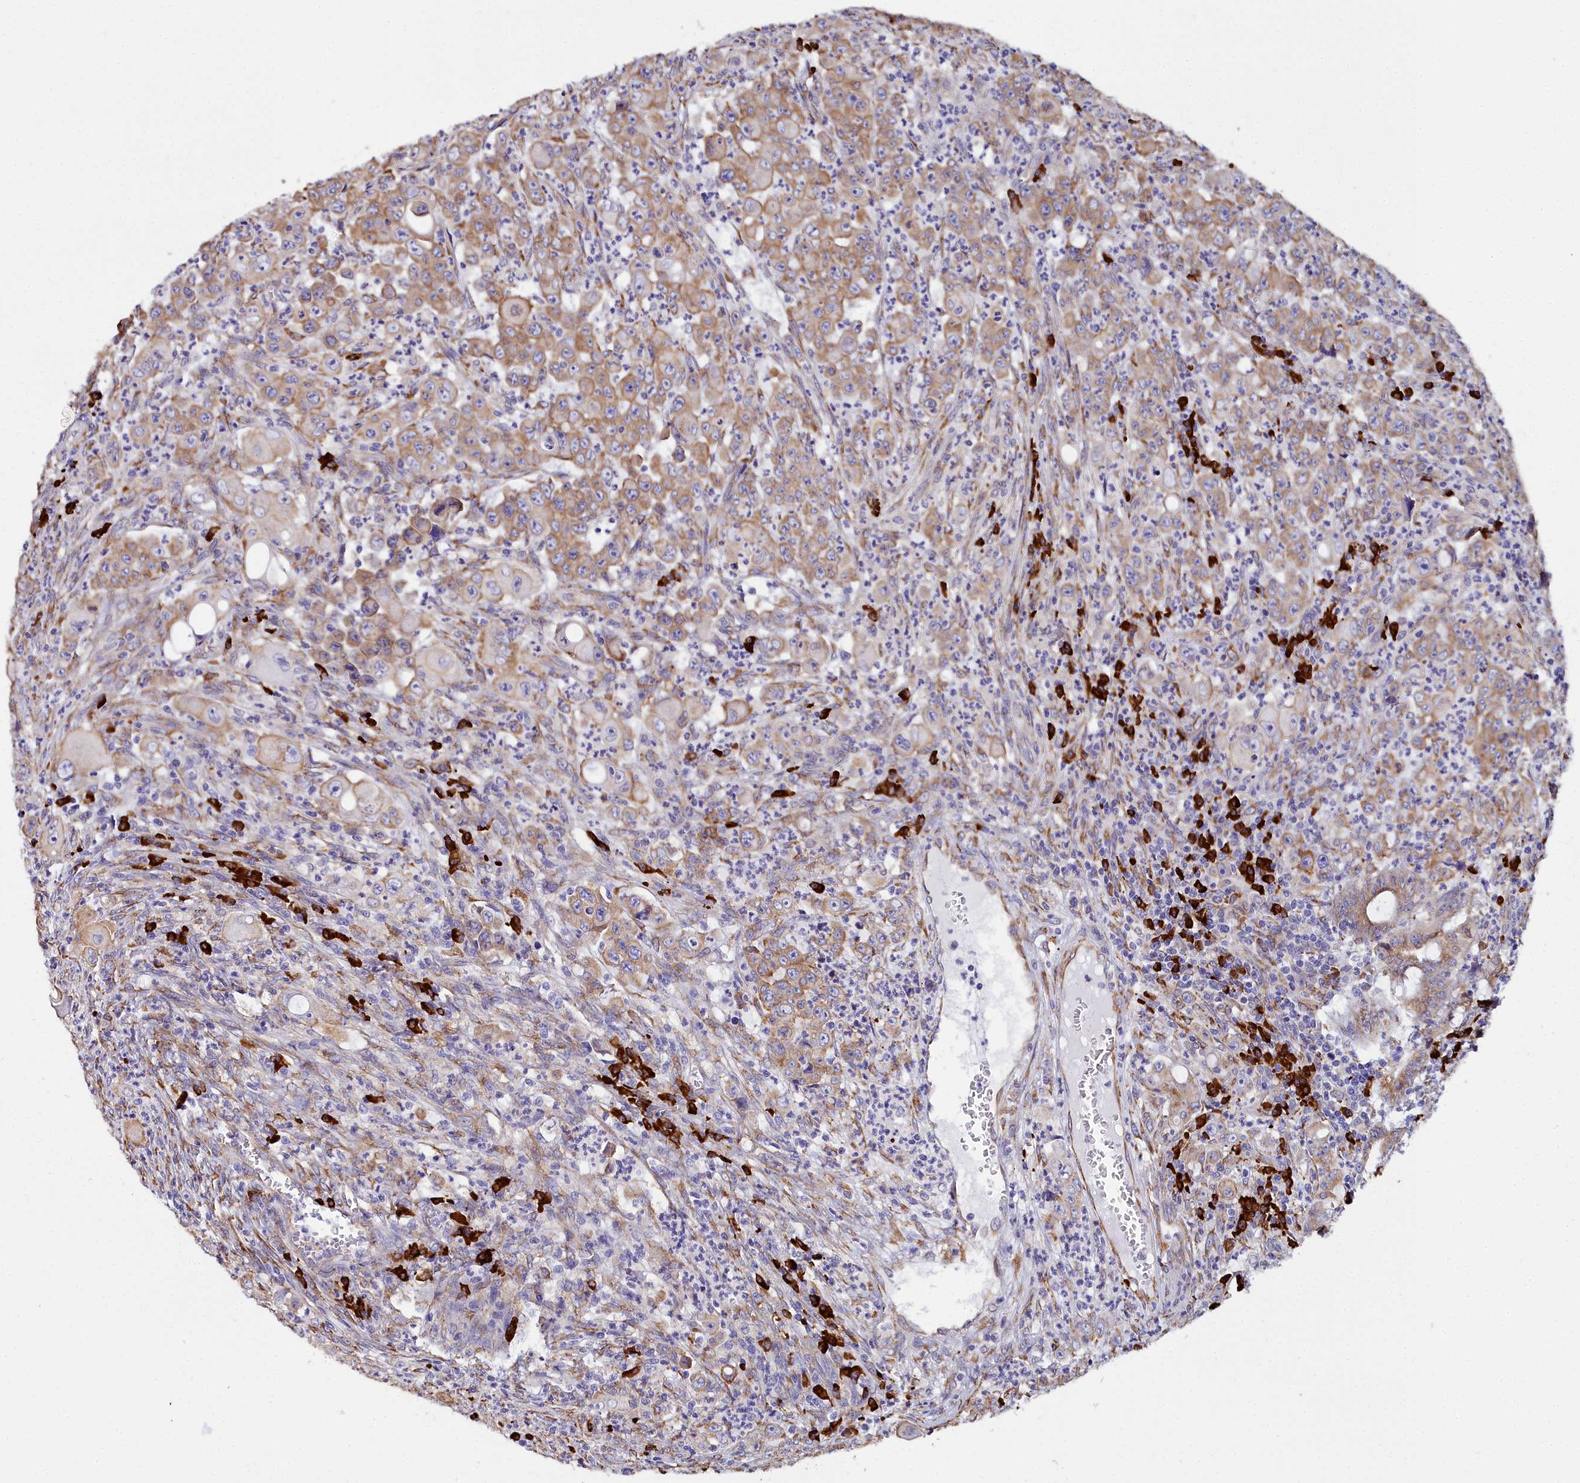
{"staining": {"intensity": "moderate", "quantity": ">75%", "location": "cytoplasmic/membranous"}, "tissue": "colorectal cancer", "cell_type": "Tumor cells", "image_type": "cancer", "snomed": [{"axis": "morphology", "description": "Adenocarcinoma, NOS"}, {"axis": "topography", "description": "Colon"}], "caption": "The histopathology image exhibits a brown stain indicating the presence of a protein in the cytoplasmic/membranous of tumor cells in adenocarcinoma (colorectal).", "gene": "TXNDC5", "patient": {"sex": "male", "age": 51}}